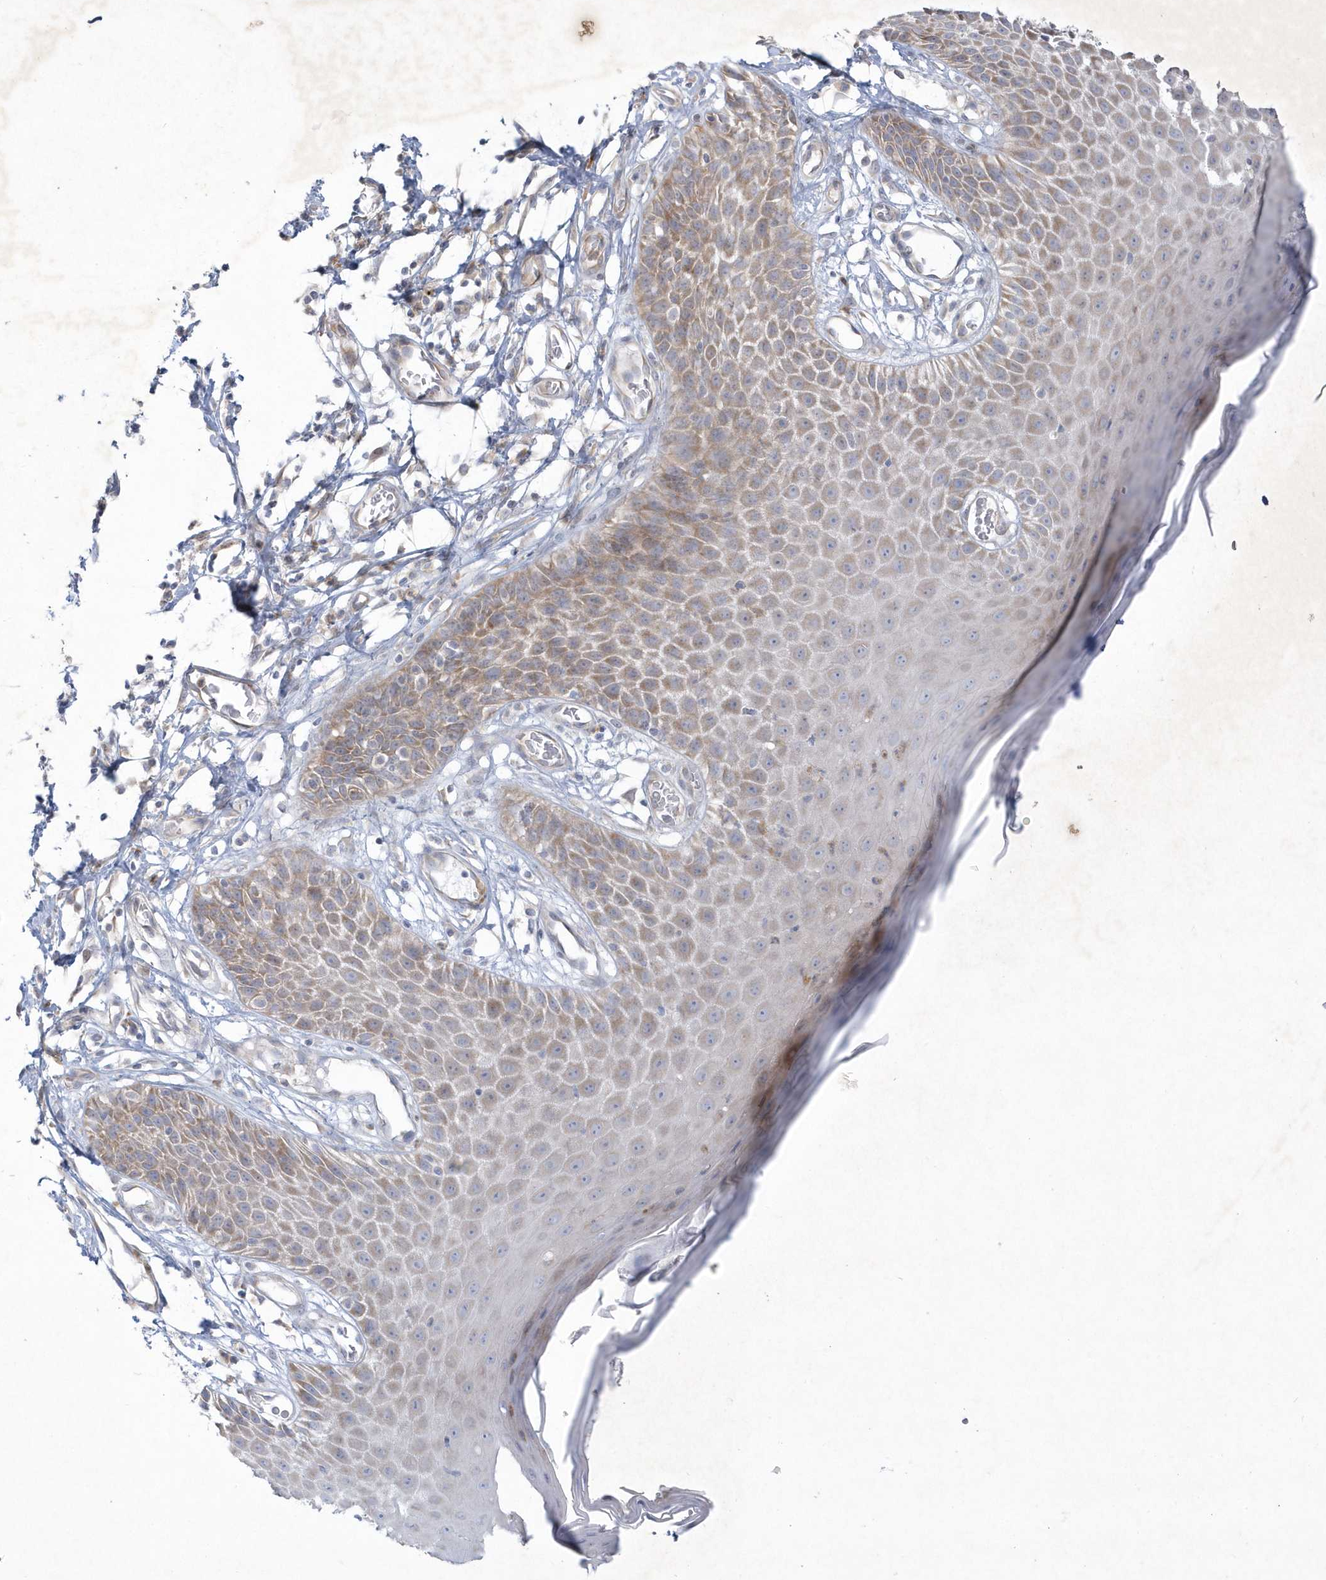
{"staining": {"intensity": "moderate", "quantity": "25%-75%", "location": "cytoplasmic/membranous"}, "tissue": "skin", "cell_type": "Epidermal cells", "image_type": "normal", "snomed": [{"axis": "morphology", "description": "Normal tissue, NOS"}, {"axis": "topography", "description": "Vulva"}], "caption": "DAB (3,3'-diaminobenzidine) immunohistochemical staining of benign skin exhibits moderate cytoplasmic/membranous protein staining in about 25%-75% of epidermal cells. Using DAB (brown) and hematoxylin (blue) stains, captured at high magnification using brightfield microscopy.", "gene": "LARS1", "patient": {"sex": "female", "age": 68}}